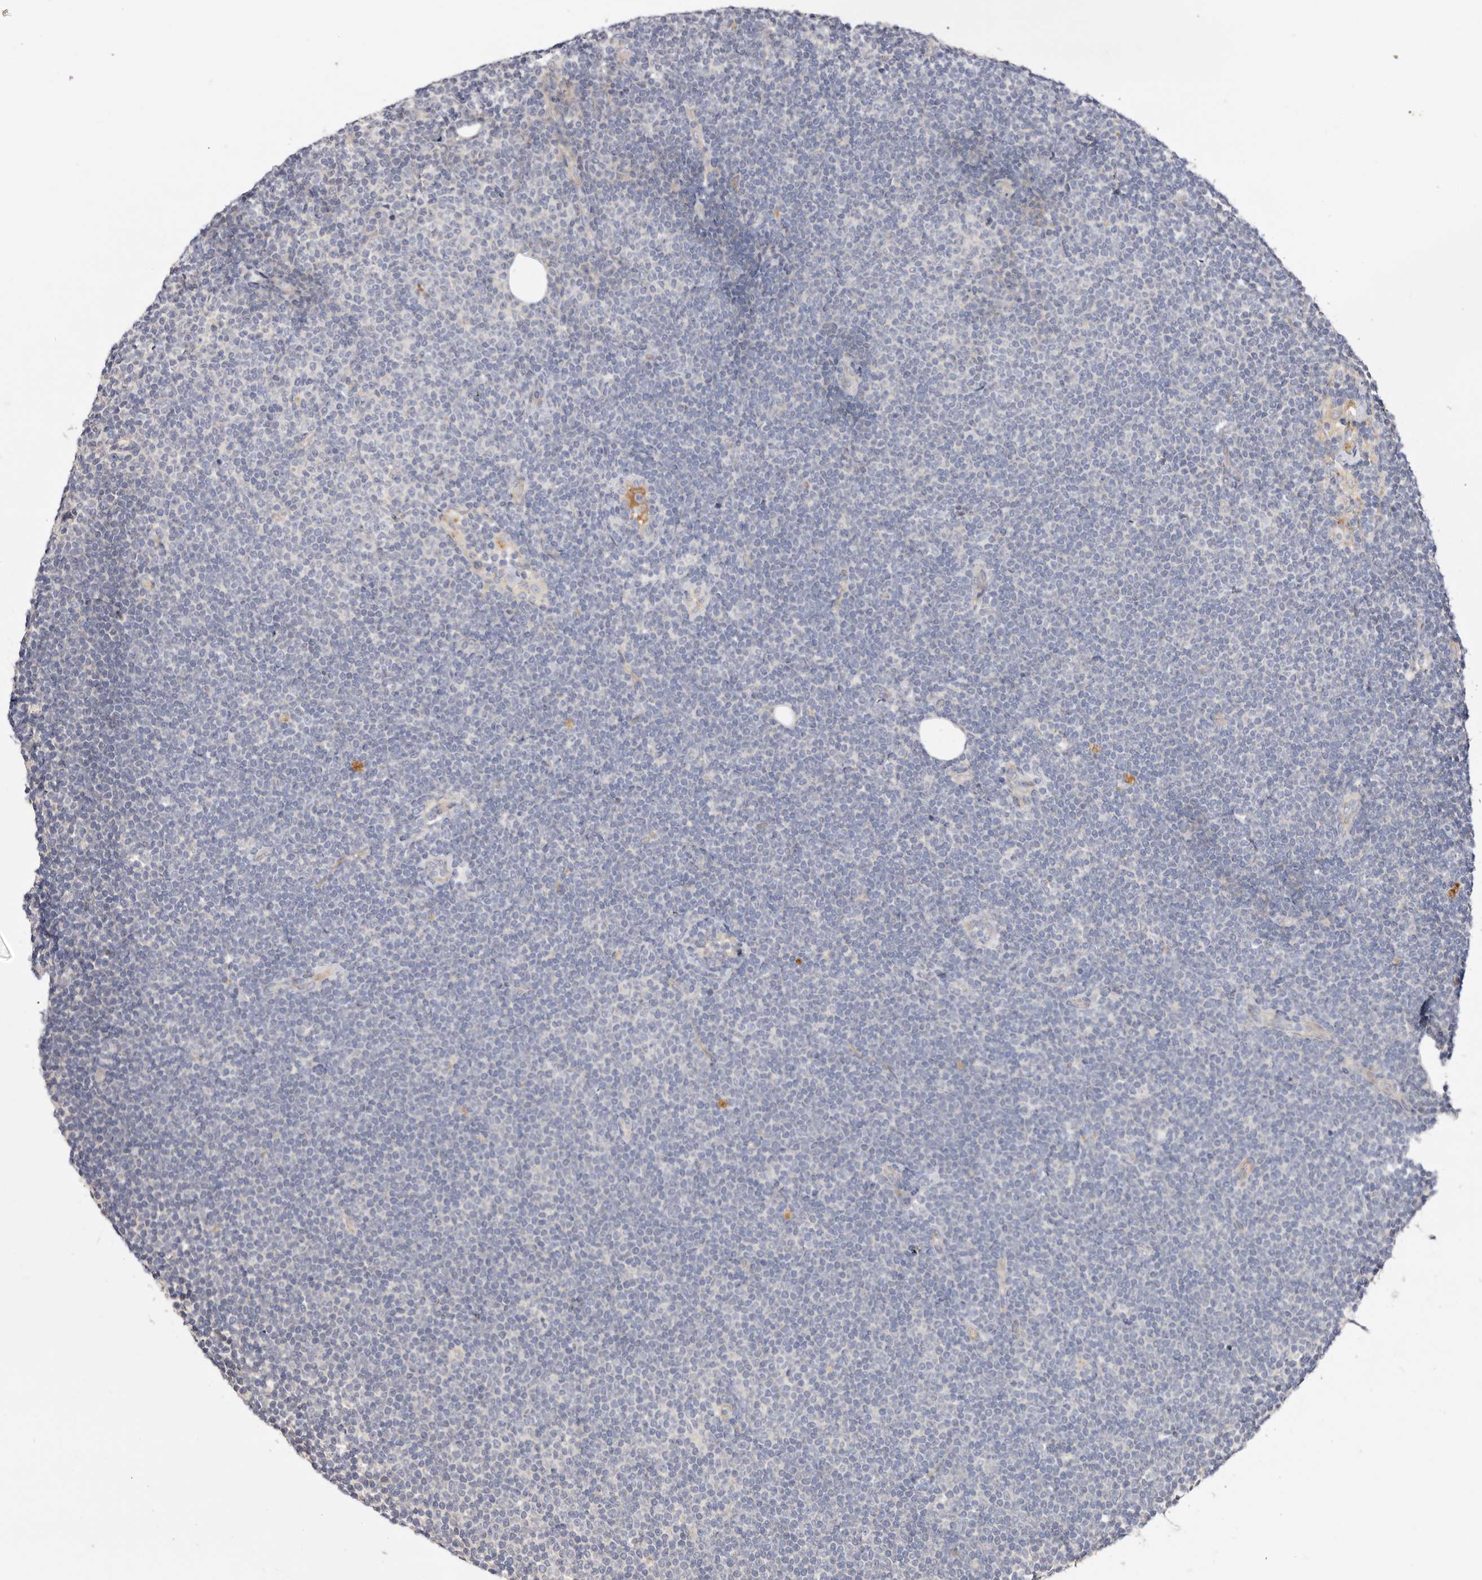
{"staining": {"intensity": "negative", "quantity": "none", "location": "none"}, "tissue": "lymphoma", "cell_type": "Tumor cells", "image_type": "cancer", "snomed": [{"axis": "morphology", "description": "Malignant lymphoma, non-Hodgkin's type, Low grade"}, {"axis": "topography", "description": "Lymph node"}], "caption": "A micrograph of low-grade malignant lymphoma, non-Hodgkin's type stained for a protein reveals no brown staining in tumor cells.", "gene": "STK16", "patient": {"sex": "female", "age": 53}}